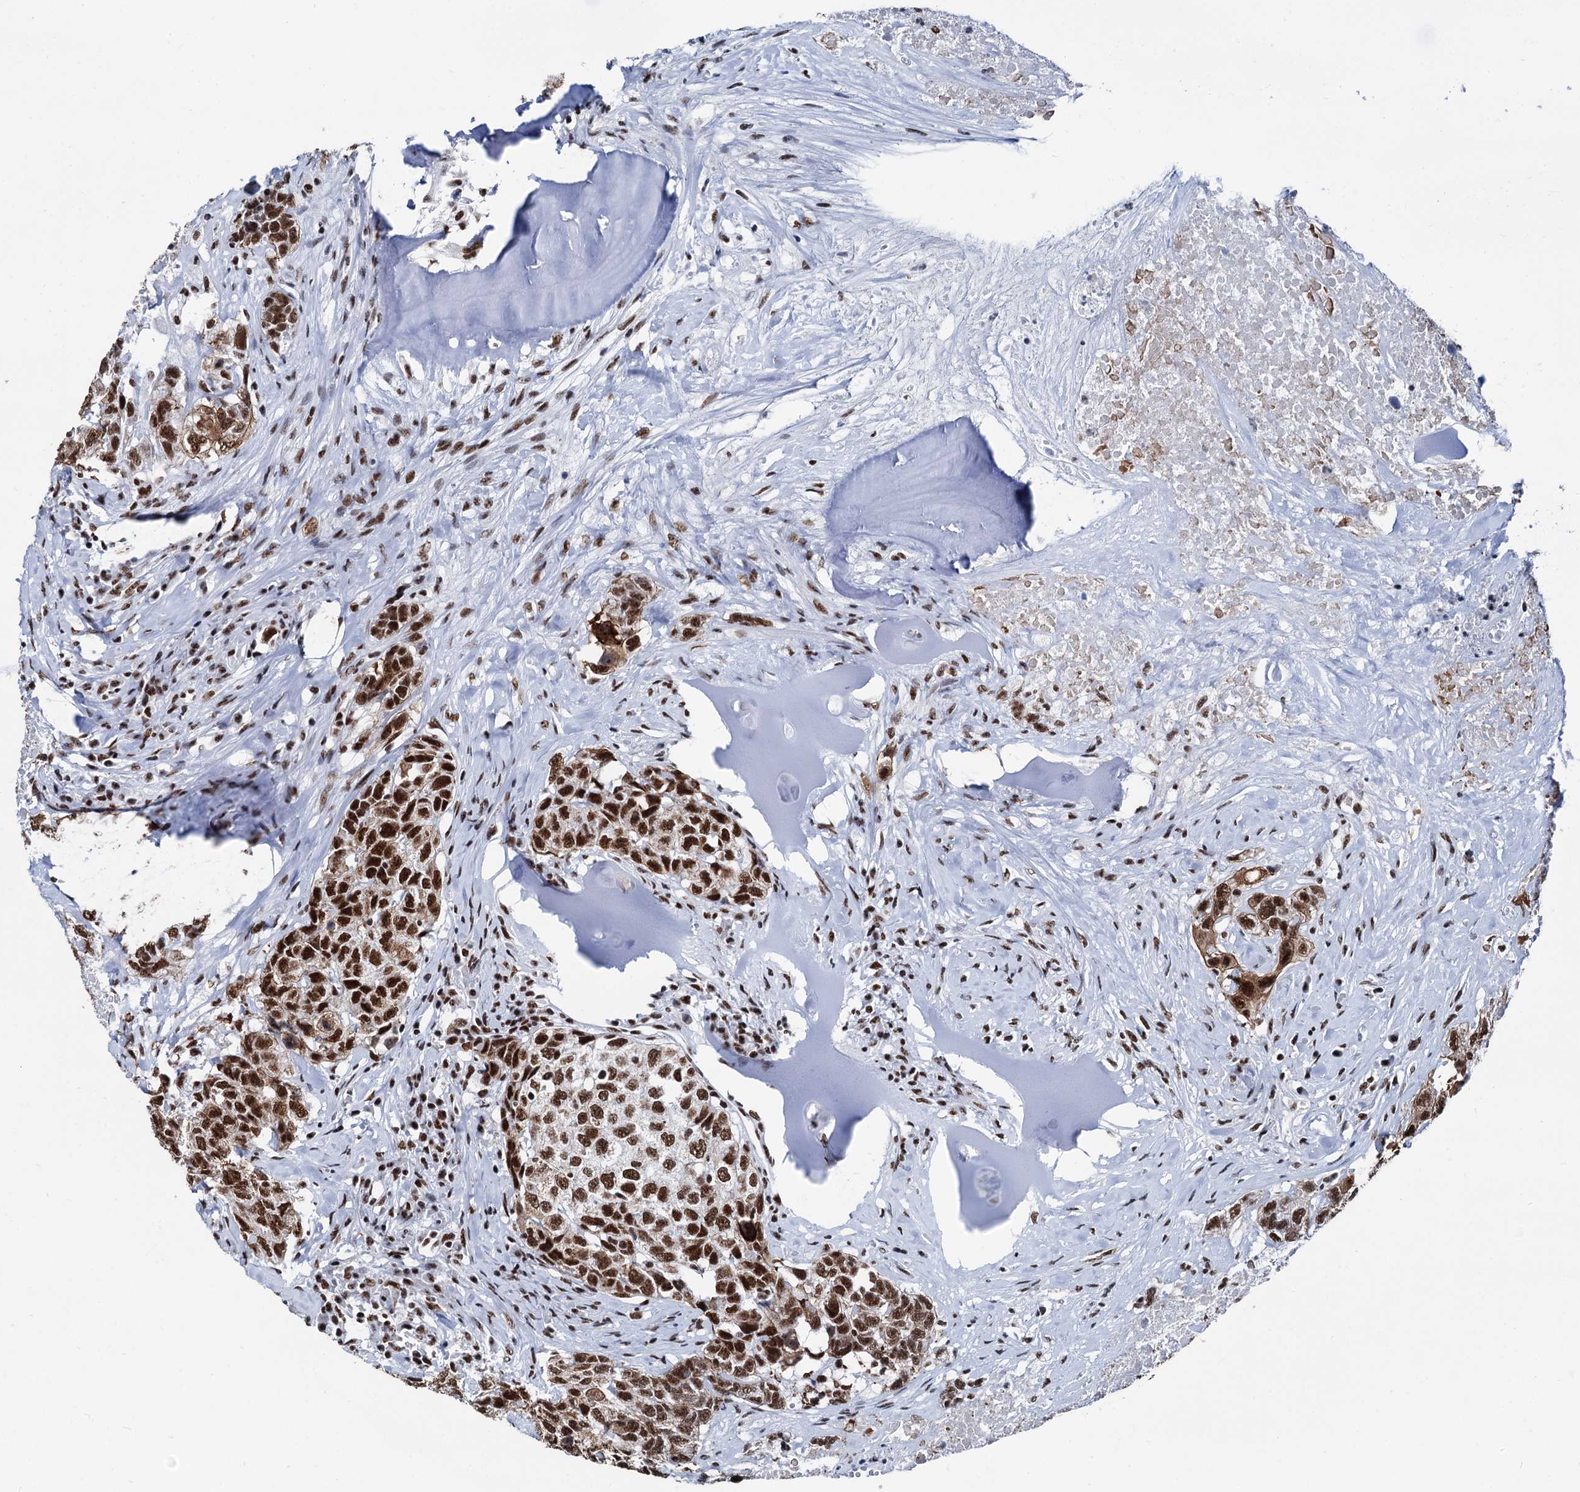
{"staining": {"intensity": "strong", "quantity": ">75%", "location": "nuclear"}, "tissue": "head and neck cancer", "cell_type": "Tumor cells", "image_type": "cancer", "snomed": [{"axis": "morphology", "description": "Squamous cell carcinoma, NOS"}, {"axis": "topography", "description": "Head-Neck"}], "caption": "Human head and neck cancer (squamous cell carcinoma) stained with a protein marker demonstrates strong staining in tumor cells.", "gene": "DDX23", "patient": {"sex": "male", "age": 66}}